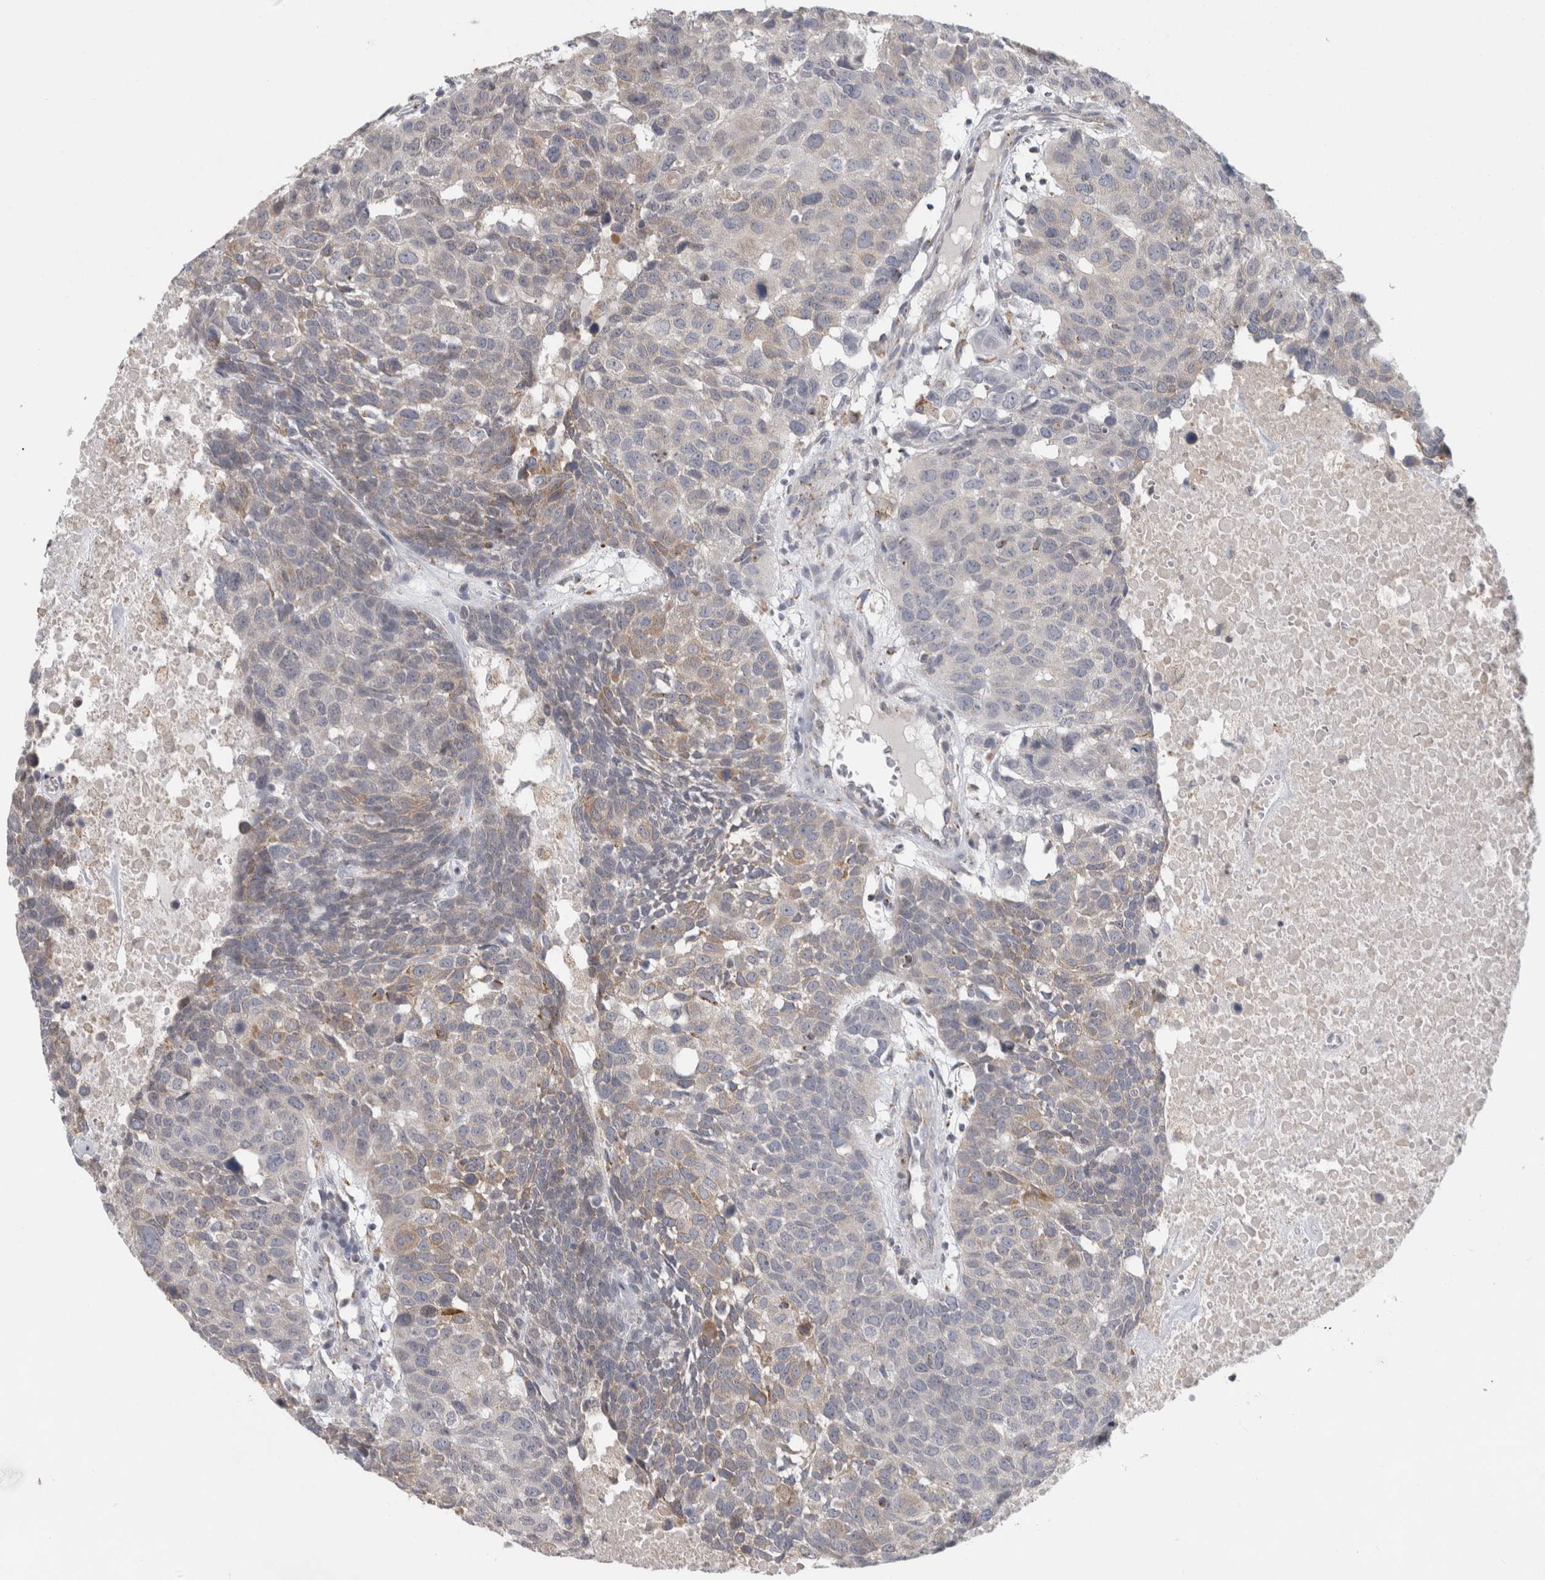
{"staining": {"intensity": "weak", "quantity": "<25%", "location": "cytoplasmic/membranous"}, "tissue": "head and neck cancer", "cell_type": "Tumor cells", "image_type": "cancer", "snomed": [{"axis": "morphology", "description": "Squamous cell carcinoma, NOS"}, {"axis": "topography", "description": "Head-Neck"}], "caption": "Immunohistochemistry histopathology image of neoplastic tissue: human head and neck cancer stained with DAB (3,3'-diaminobenzidine) demonstrates no significant protein positivity in tumor cells.", "gene": "RAB18", "patient": {"sex": "male", "age": 66}}